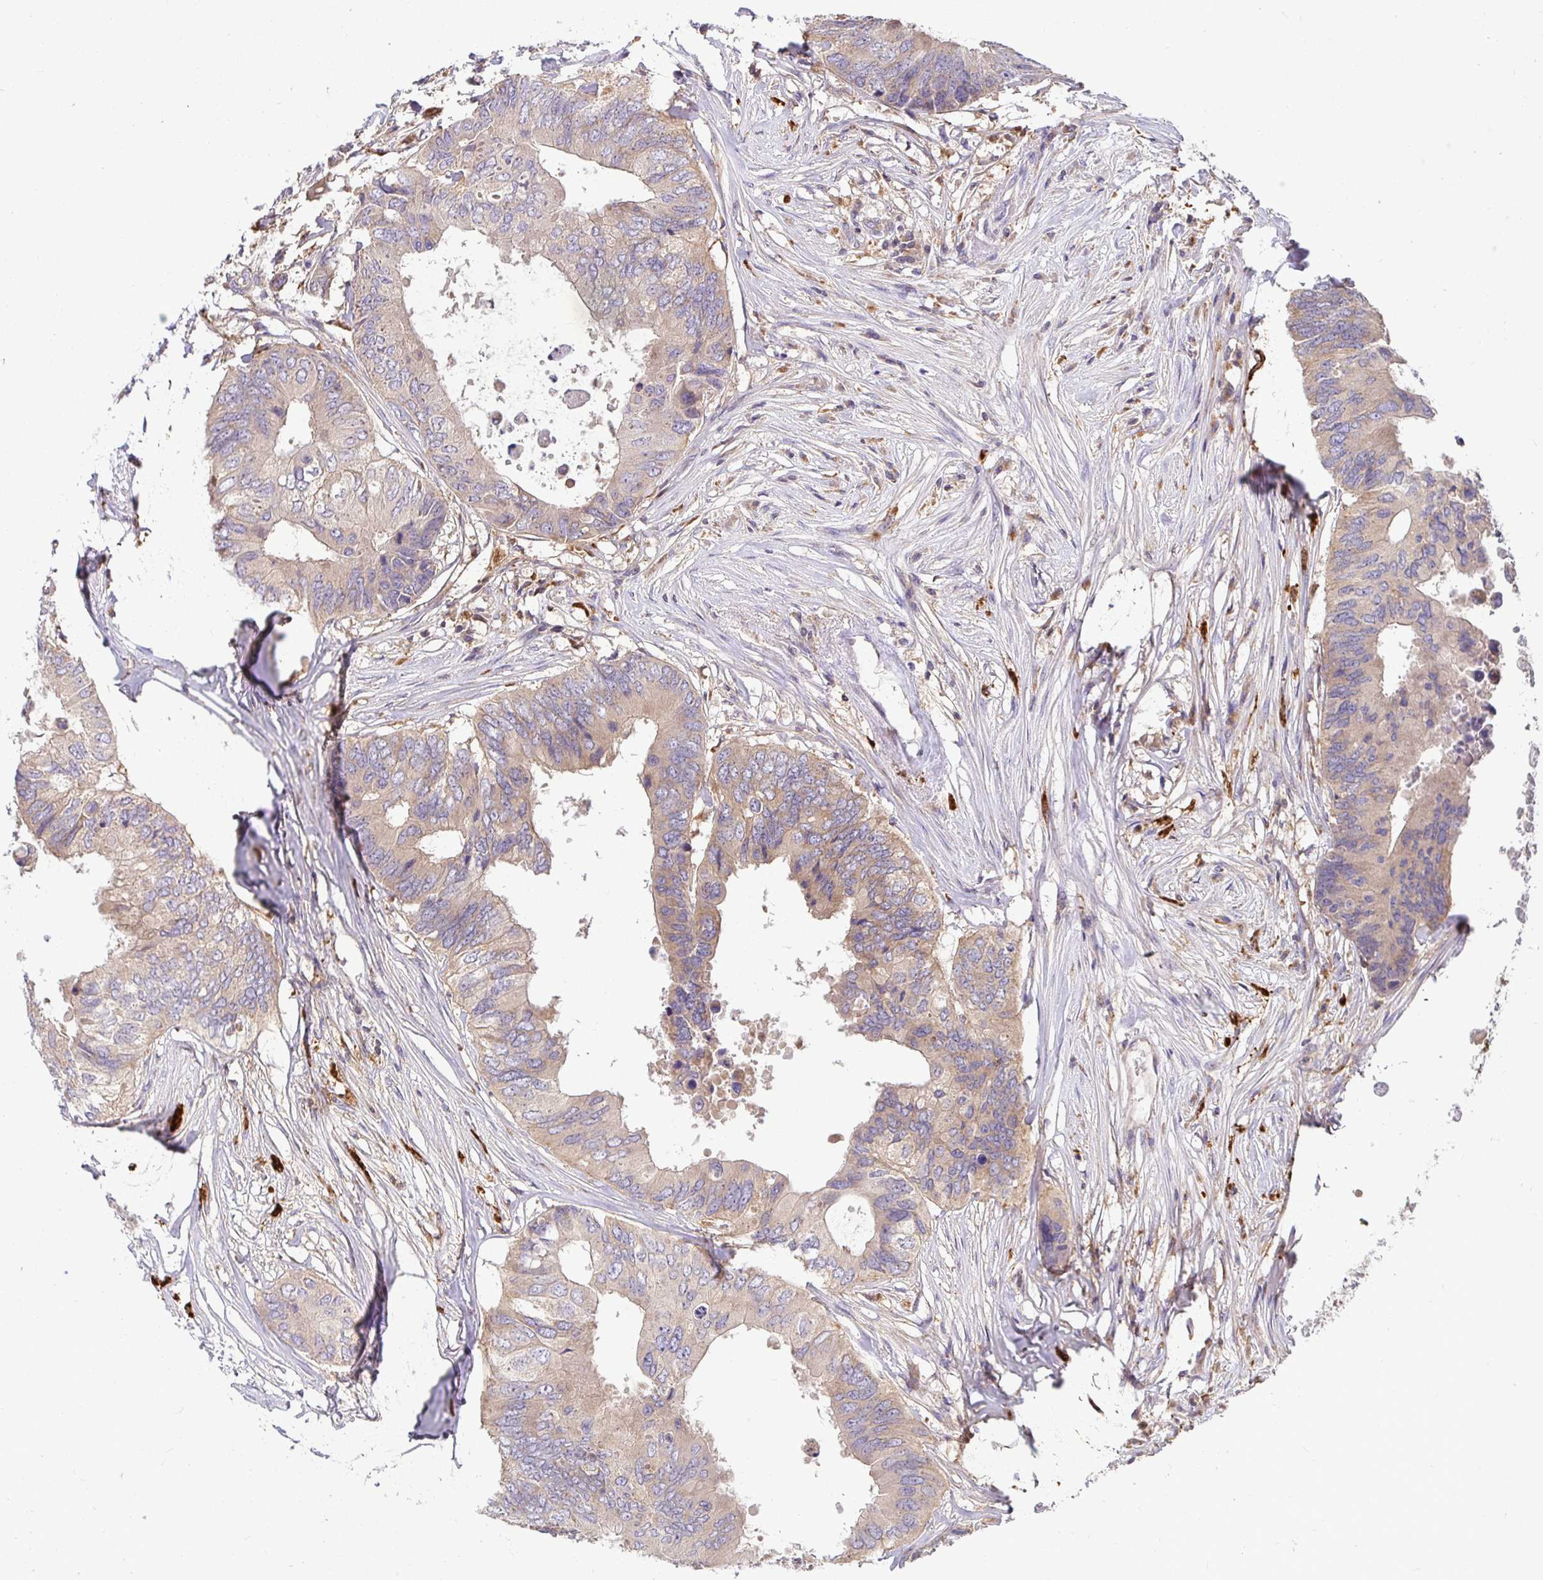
{"staining": {"intensity": "weak", "quantity": ">75%", "location": "cytoplasmic/membranous"}, "tissue": "colorectal cancer", "cell_type": "Tumor cells", "image_type": "cancer", "snomed": [{"axis": "morphology", "description": "Adenocarcinoma, NOS"}, {"axis": "topography", "description": "Colon"}], "caption": "Brown immunohistochemical staining in colorectal cancer shows weak cytoplasmic/membranous expression in about >75% of tumor cells.", "gene": "ATP6V1F", "patient": {"sex": "male", "age": 71}}